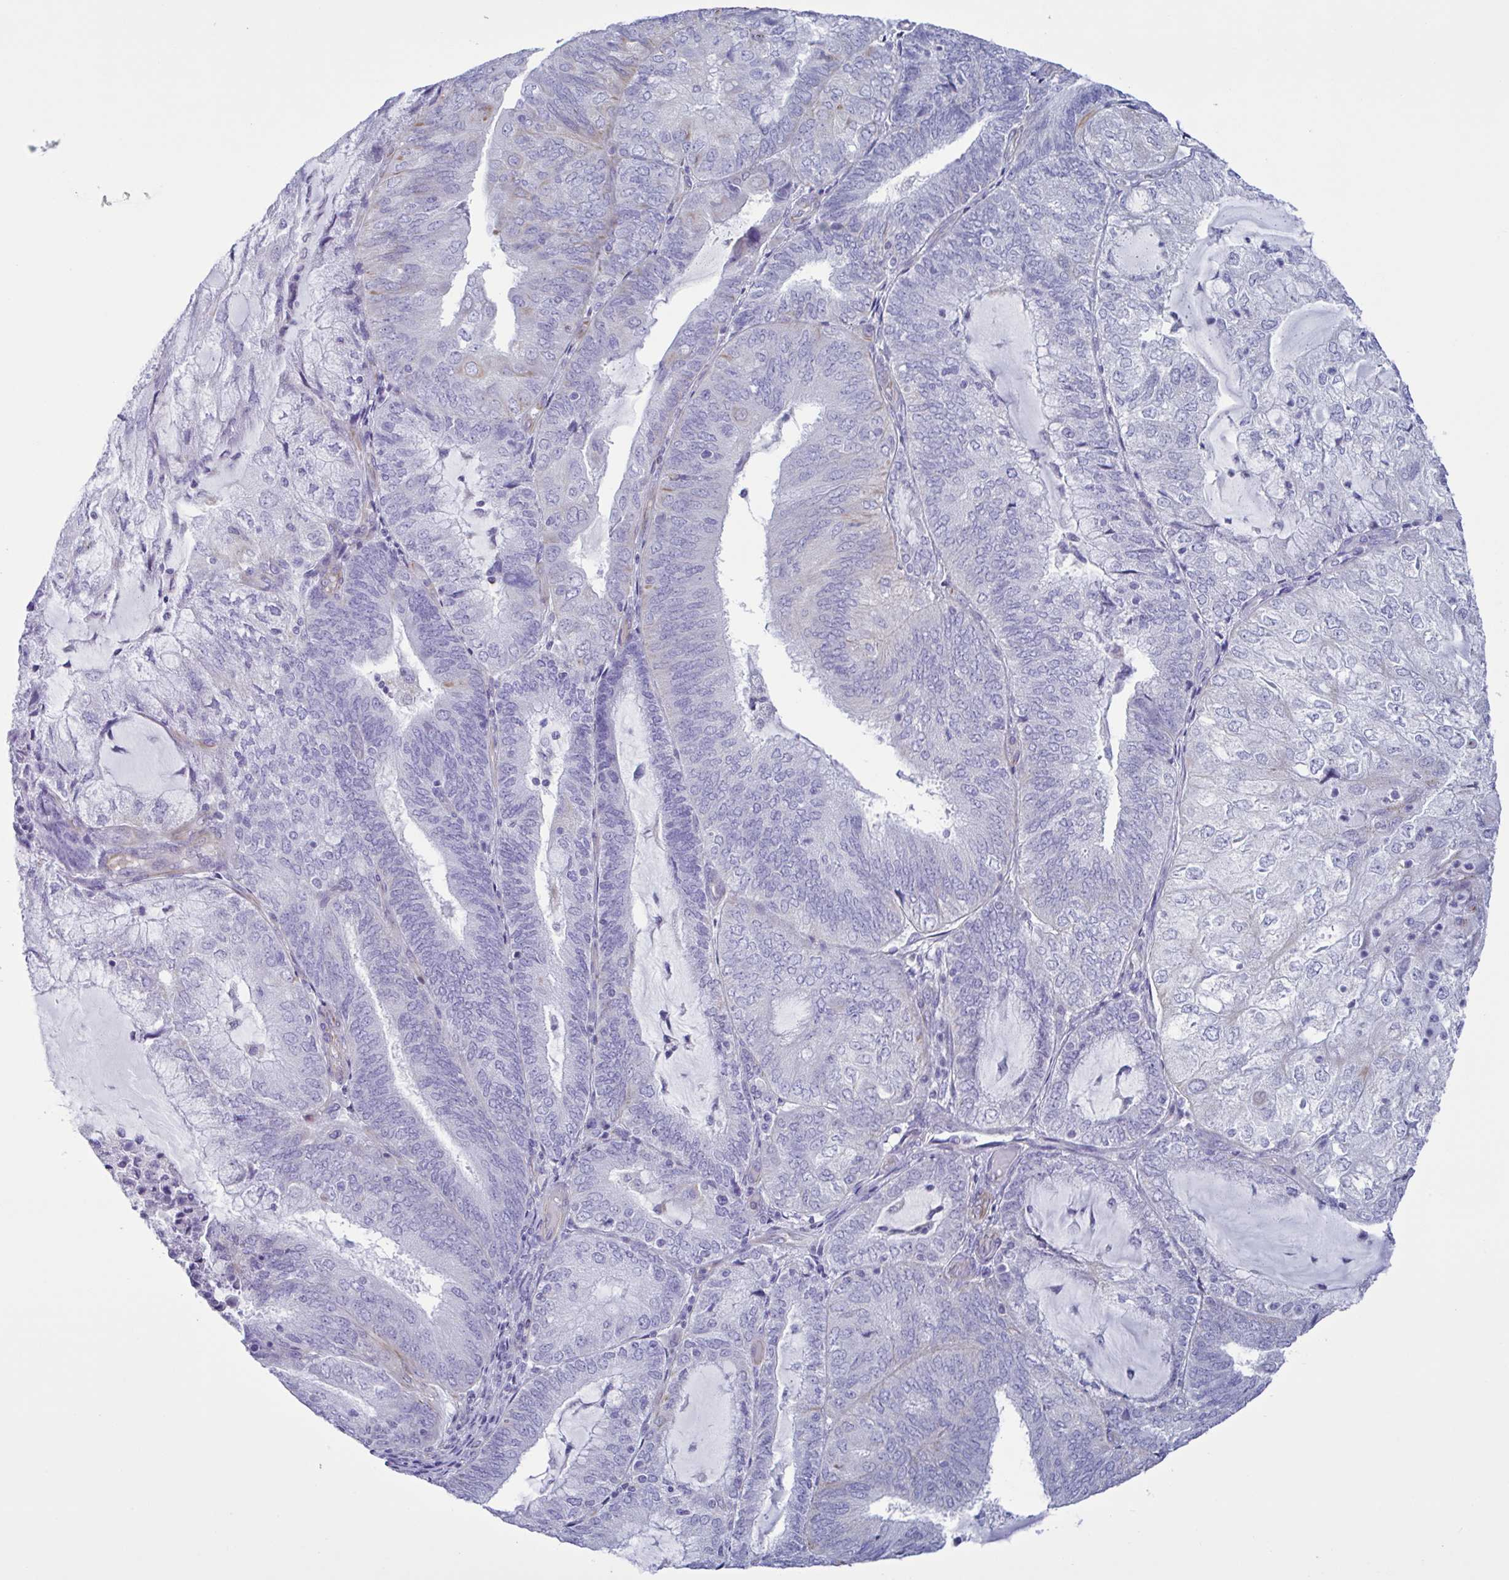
{"staining": {"intensity": "weak", "quantity": "<25%", "location": "cytoplasmic/membranous"}, "tissue": "endometrial cancer", "cell_type": "Tumor cells", "image_type": "cancer", "snomed": [{"axis": "morphology", "description": "Adenocarcinoma, NOS"}, {"axis": "topography", "description": "Endometrium"}], "caption": "An IHC image of endometrial cancer (adenocarcinoma) is shown. There is no staining in tumor cells of endometrial cancer (adenocarcinoma).", "gene": "TMEM86B", "patient": {"sex": "female", "age": 81}}